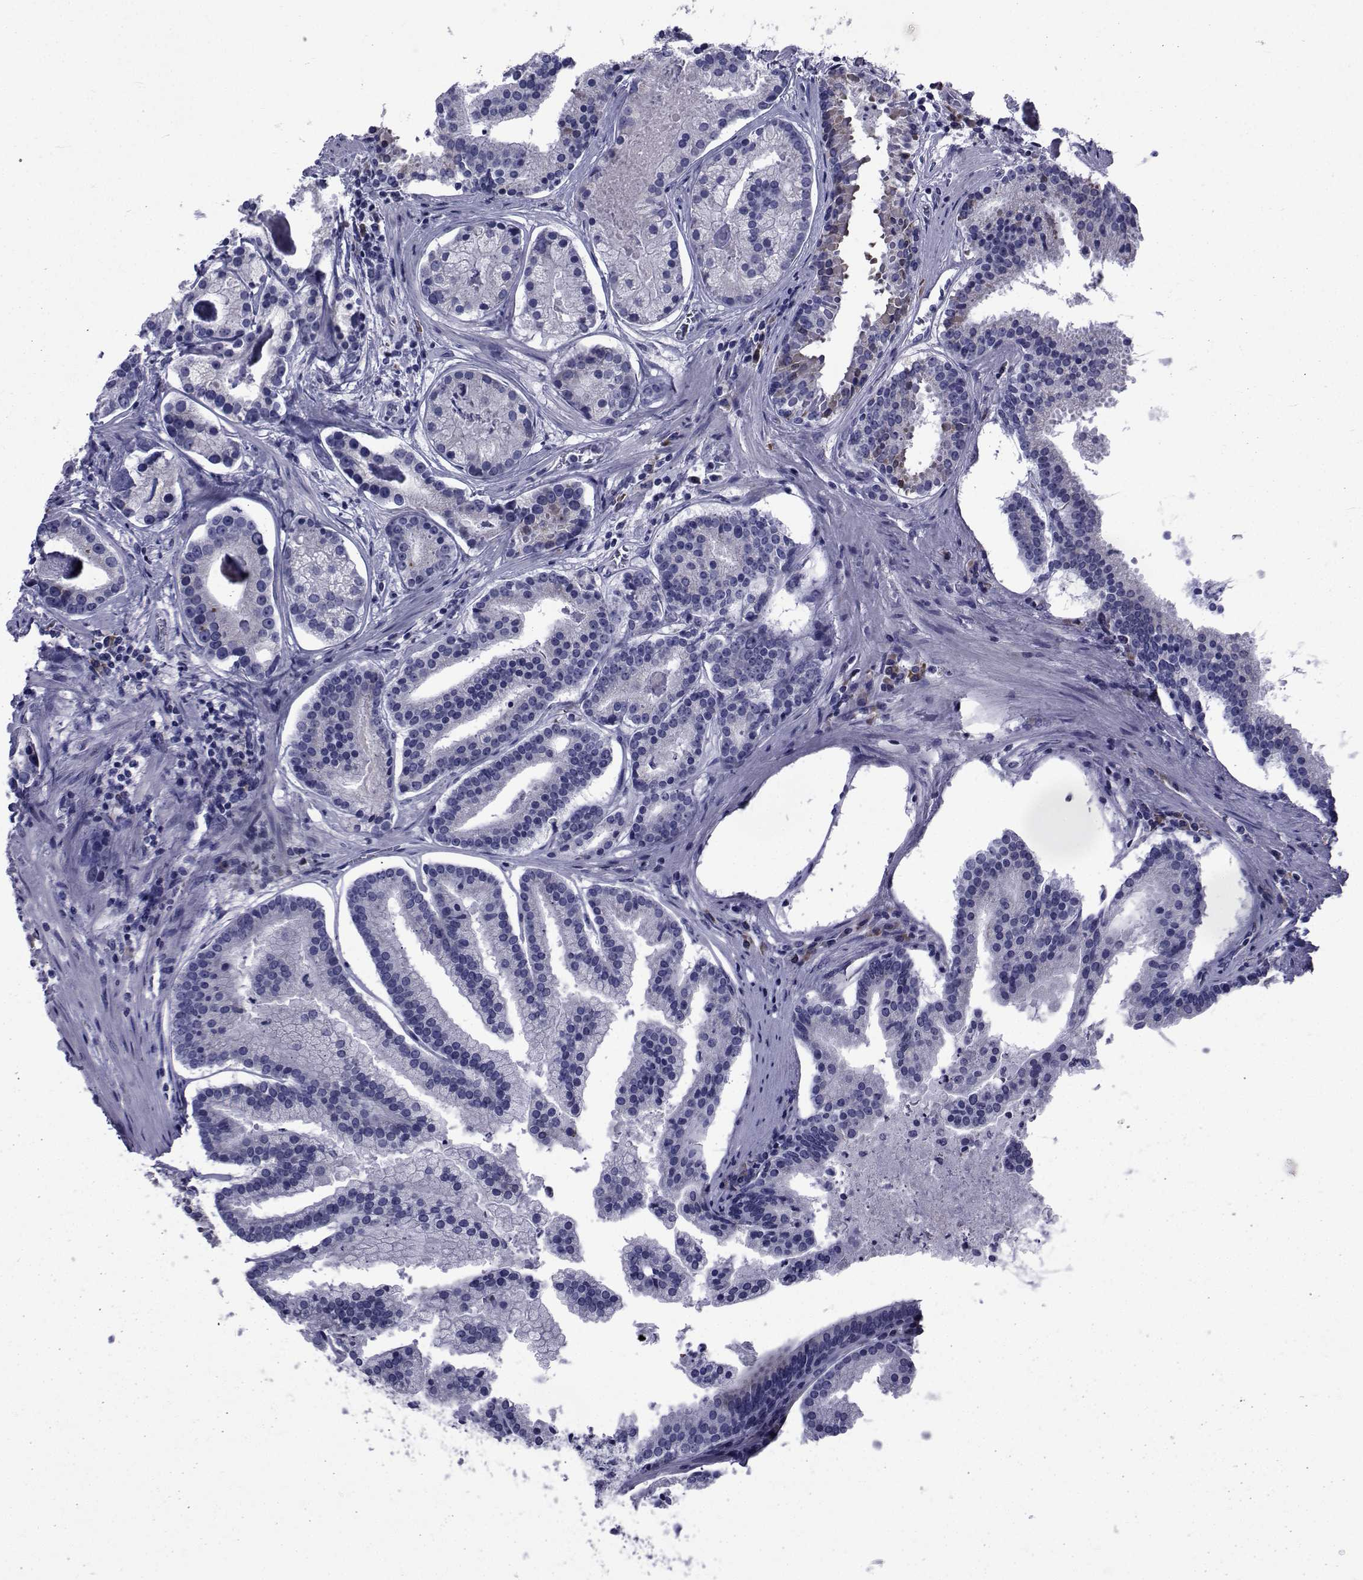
{"staining": {"intensity": "weak", "quantity": "<25%", "location": "cytoplasmic/membranous"}, "tissue": "prostate cancer", "cell_type": "Tumor cells", "image_type": "cancer", "snomed": [{"axis": "morphology", "description": "Adenocarcinoma, NOS"}, {"axis": "topography", "description": "Prostate and seminal vesicle, NOS"}, {"axis": "topography", "description": "Prostate"}], "caption": "There is no significant expression in tumor cells of adenocarcinoma (prostate).", "gene": "ROPN1", "patient": {"sex": "male", "age": 44}}